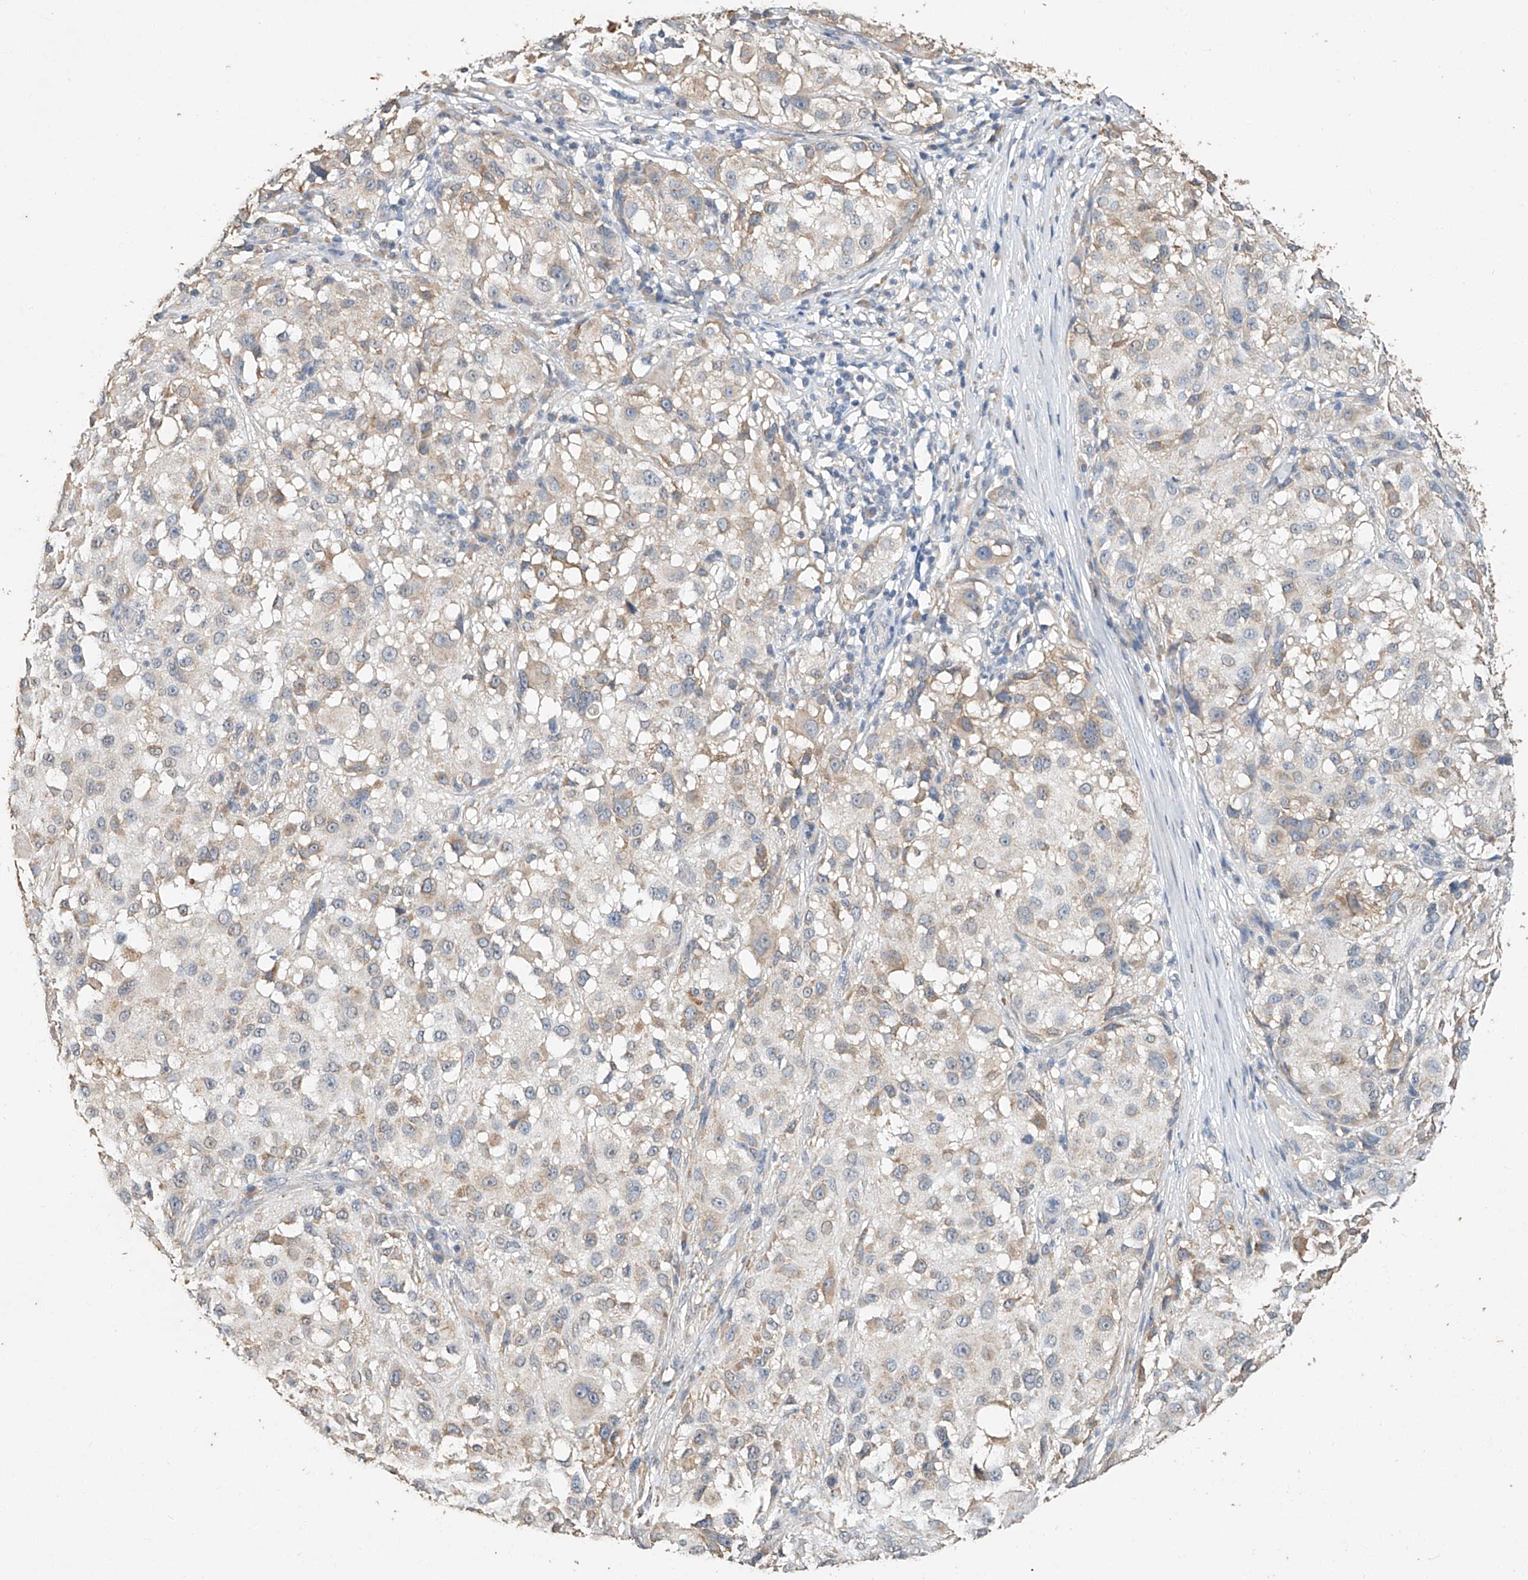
{"staining": {"intensity": "moderate", "quantity": "<25%", "location": "cytoplasmic/membranous"}, "tissue": "melanoma", "cell_type": "Tumor cells", "image_type": "cancer", "snomed": [{"axis": "morphology", "description": "Necrosis, NOS"}, {"axis": "morphology", "description": "Malignant melanoma, NOS"}, {"axis": "topography", "description": "Skin"}], "caption": "Malignant melanoma was stained to show a protein in brown. There is low levels of moderate cytoplasmic/membranous staining in about <25% of tumor cells. The staining was performed using DAB (3,3'-diaminobenzidine) to visualize the protein expression in brown, while the nuclei were stained in blue with hematoxylin (Magnification: 20x).", "gene": "CERS4", "patient": {"sex": "female", "age": 87}}